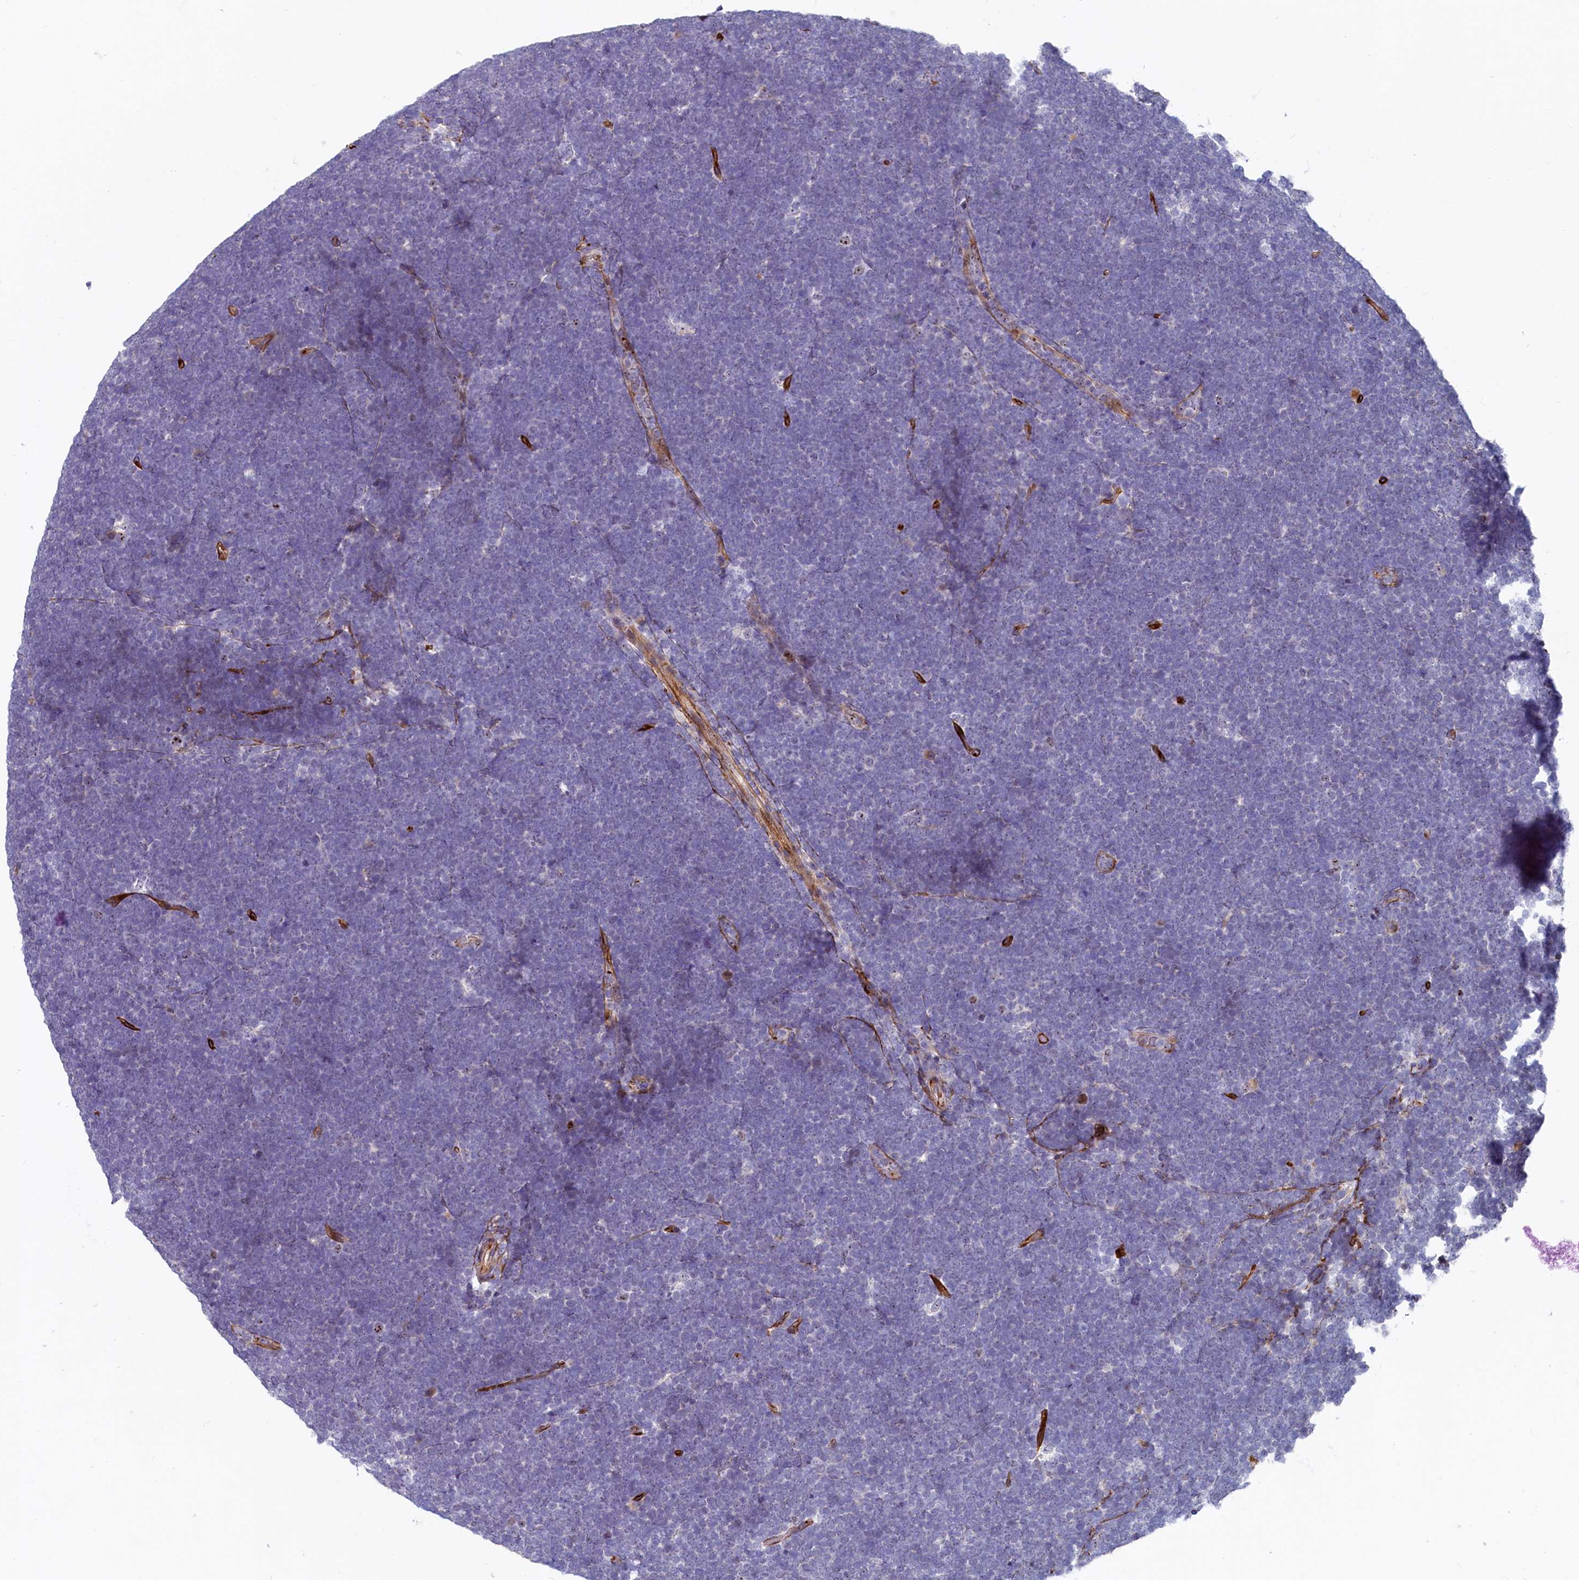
{"staining": {"intensity": "negative", "quantity": "none", "location": "none"}, "tissue": "lymphoma", "cell_type": "Tumor cells", "image_type": "cancer", "snomed": [{"axis": "morphology", "description": "Malignant lymphoma, non-Hodgkin's type, High grade"}, {"axis": "topography", "description": "Lymph node"}], "caption": "Immunohistochemical staining of lymphoma displays no significant expression in tumor cells.", "gene": "ASXL3", "patient": {"sex": "male", "age": 13}}